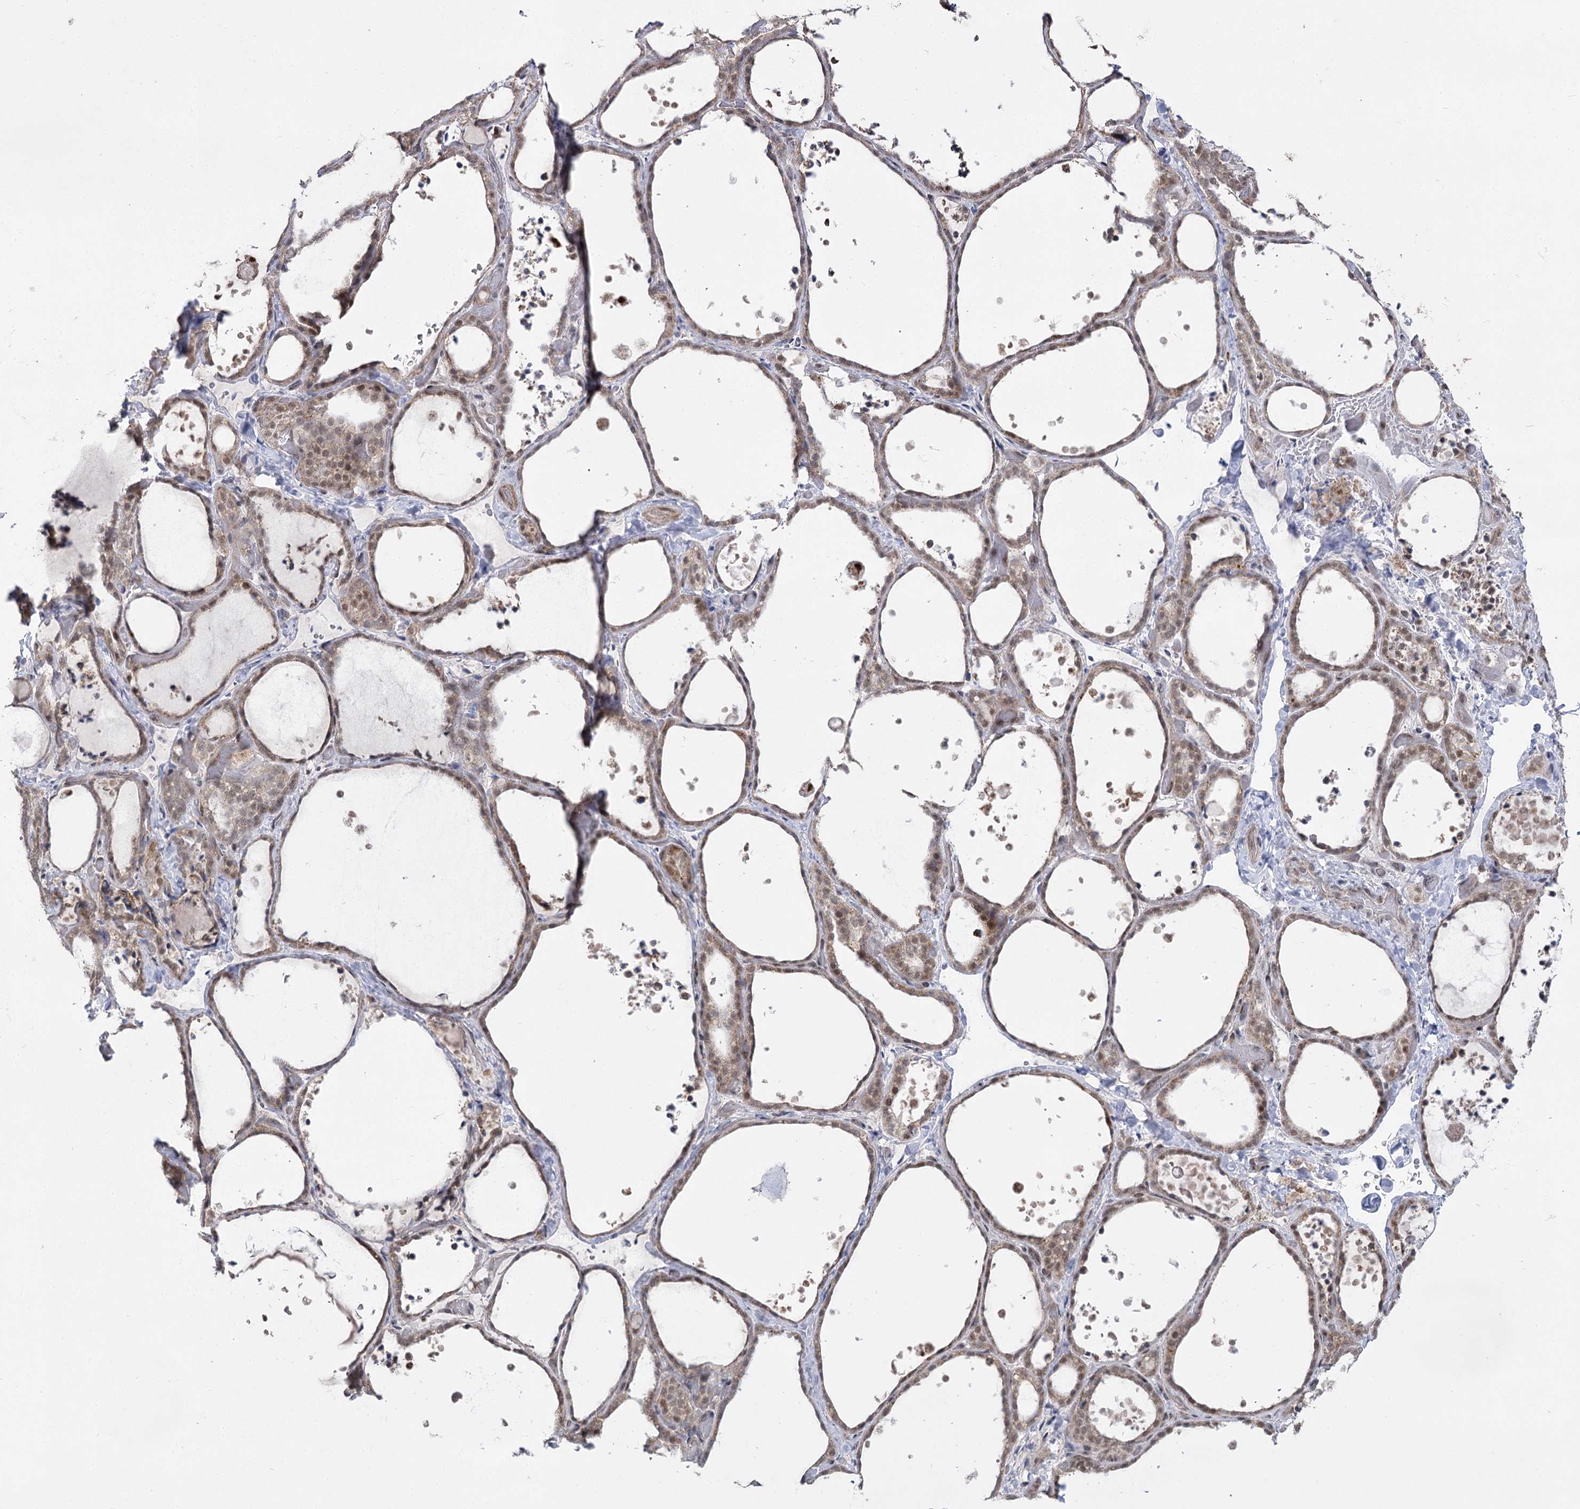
{"staining": {"intensity": "moderate", "quantity": ">75%", "location": "cytoplasmic/membranous,nuclear"}, "tissue": "thyroid gland", "cell_type": "Glandular cells", "image_type": "normal", "snomed": [{"axis": "morphology", "description": "Normal tissue, NOS"}, {"axis": "topography", "description": "Thyroid gland"}], "caption": "Human thyroid gland stained with a brown dye reveals moderate cytoplasmic/membranous,nuclear positive staining in about >75% of glandular cells.", "gene": "SLC4A1AP", "patient": {"sex": "female", "age": 44}}